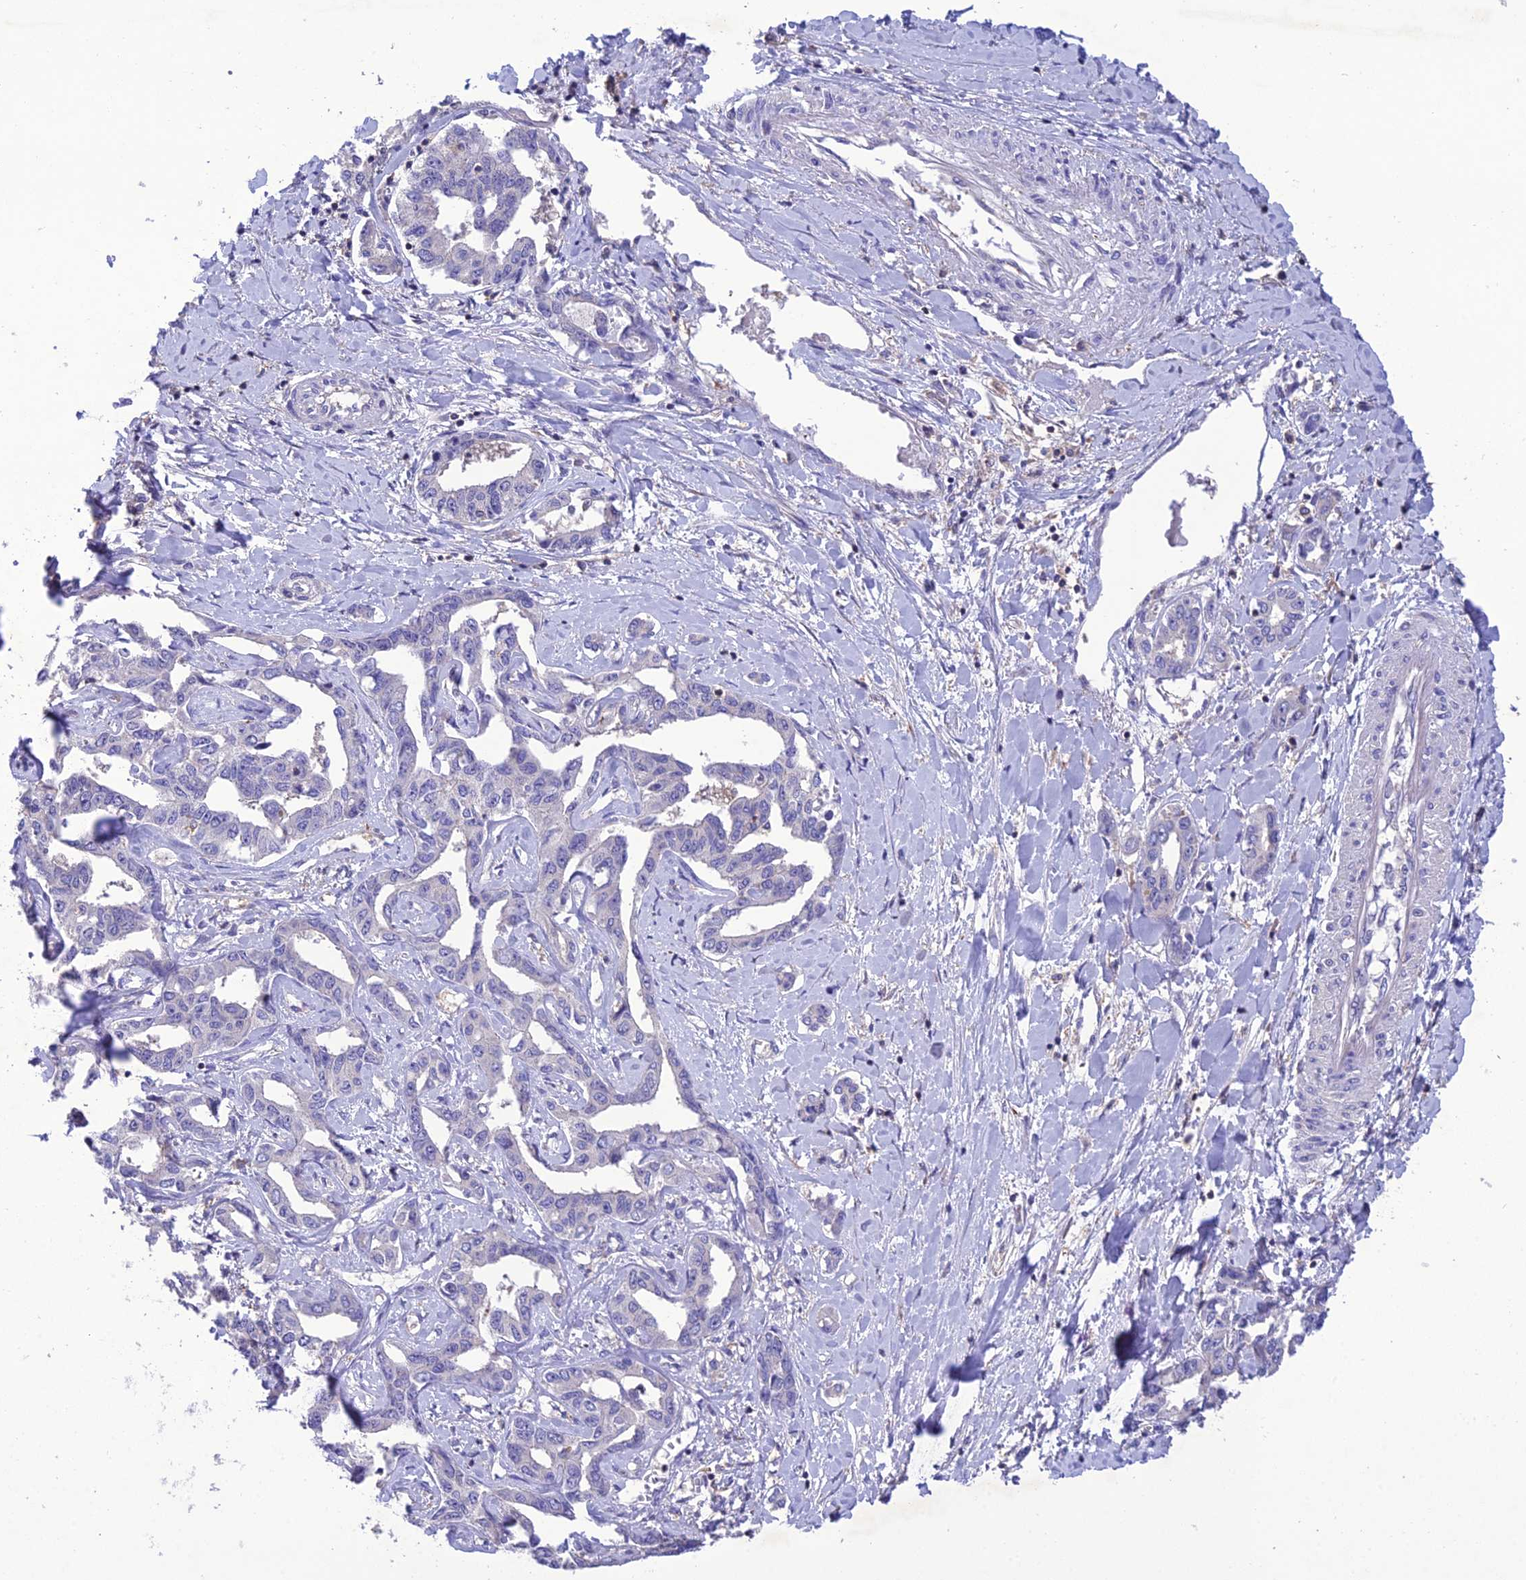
{"staining": {"intensity": "negative", "quantity": "none", "location": "none"}, "tissue": "liver cancer", "cell_type": "Tumor cells", "image_type": "cancer", "snomed": [{"axis": "morphology", "description": "Cholangiocarcinoma"}, {"axis": "topography", "description": "Liver"}], "caption": "This photomicrograph is of liver cholangiocarcinoma stained with immunohistochemistry to label a protein in brown with the nuclei are counter-stained blue. There is no staining in tumor cells.", "gene": "SNX24", "patient": {"sex": "male", "age": 59}}